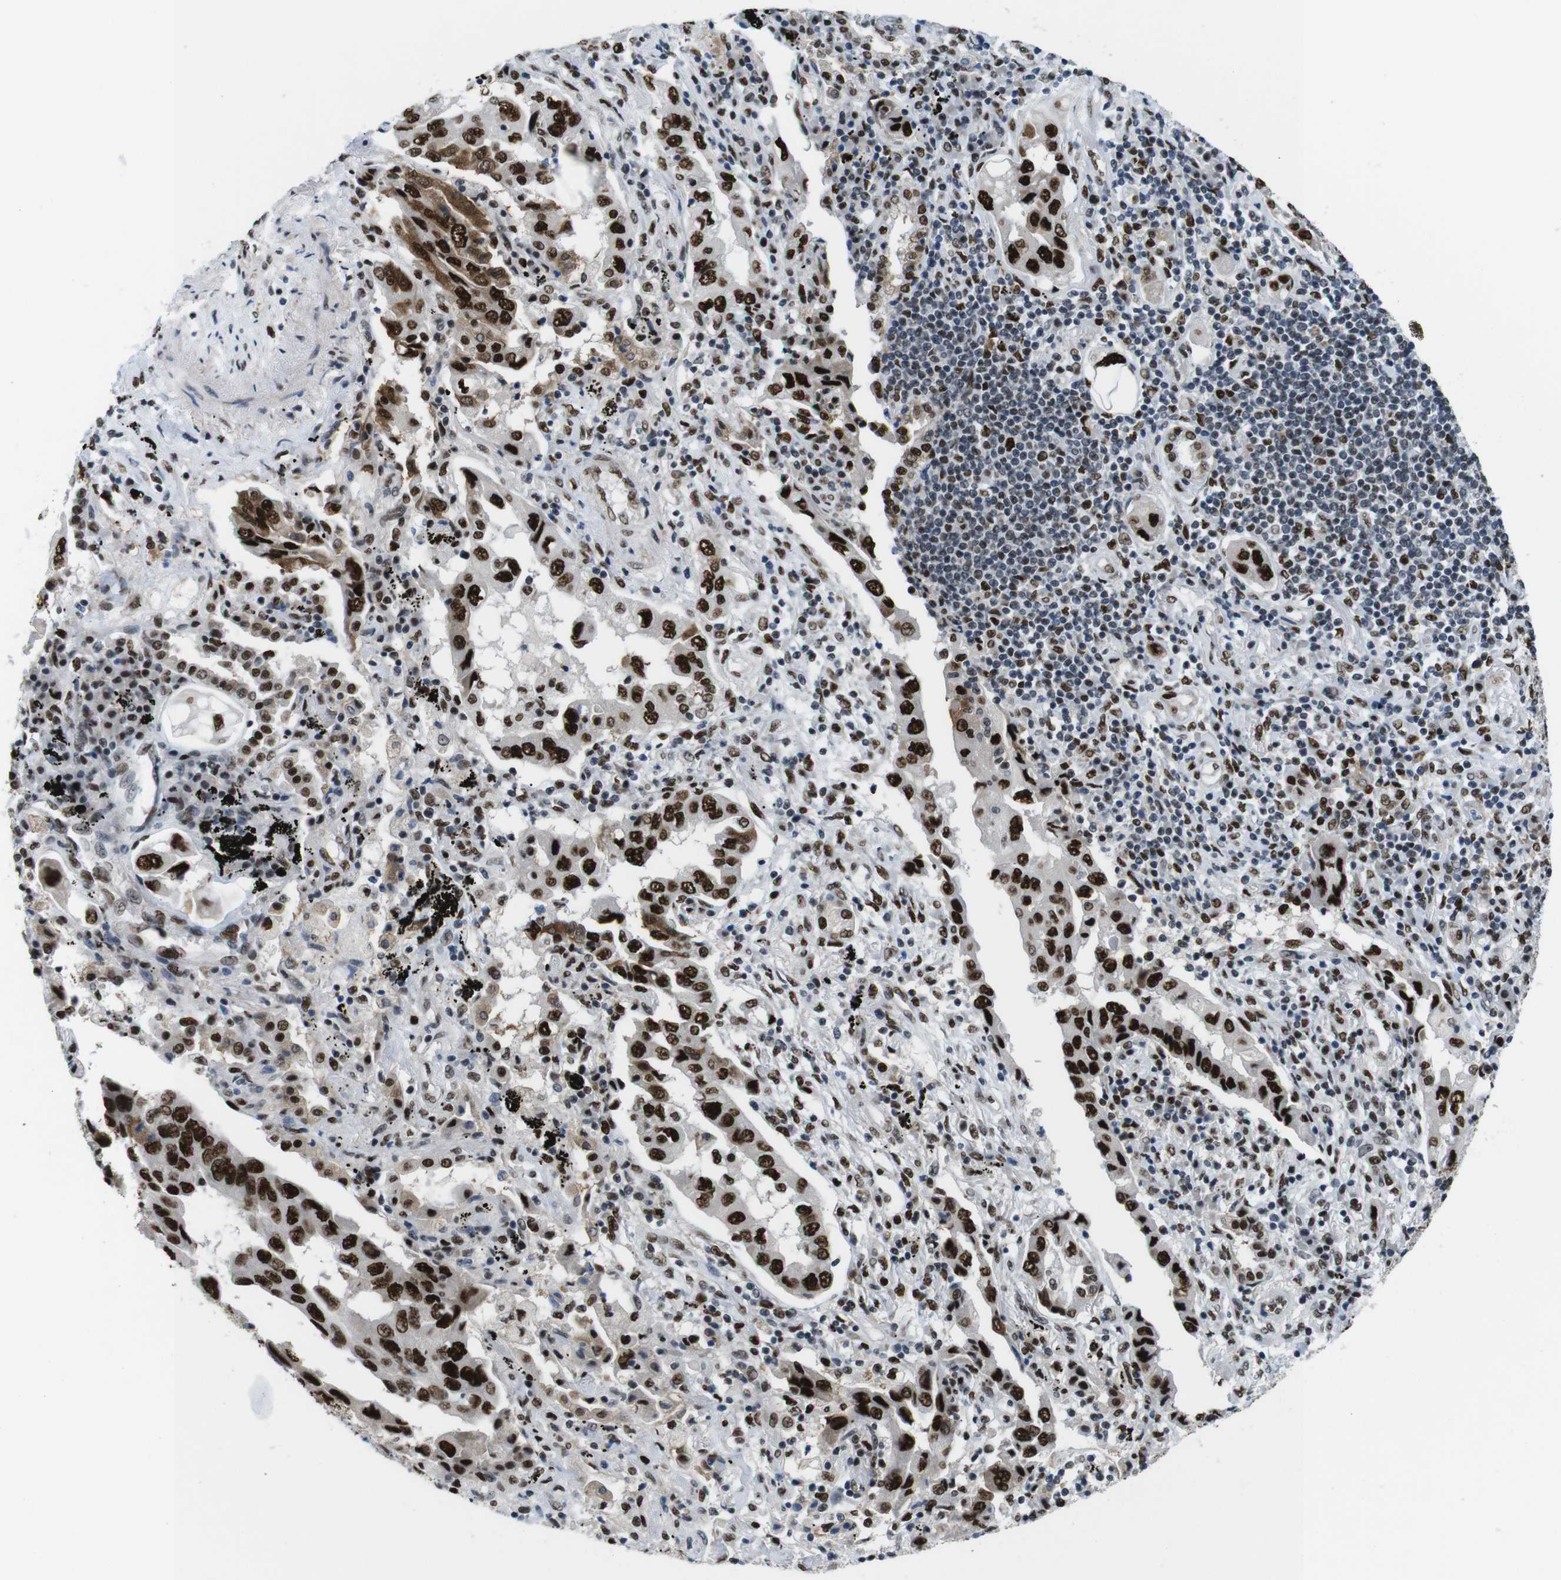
{"staining": {"intensity": "strong", "quantity": ">75%", "location": "nuclear"}, "tissue": "lung cancer", "cell_type": "Tumor cells", "image_type": "cancer", "snomed": [{"axis": "morphology", "description": "Adenocarcinoma, NOS"}, {"axis": "topography", "description": "Lung"}], "caption": "Tumor cells reveal high levels of strong nuclear expression in approximately >75% of cells in adenocarcinoma (lung).", "gene": "PSME3", "patient": {"sex": "female", "age": 65}}